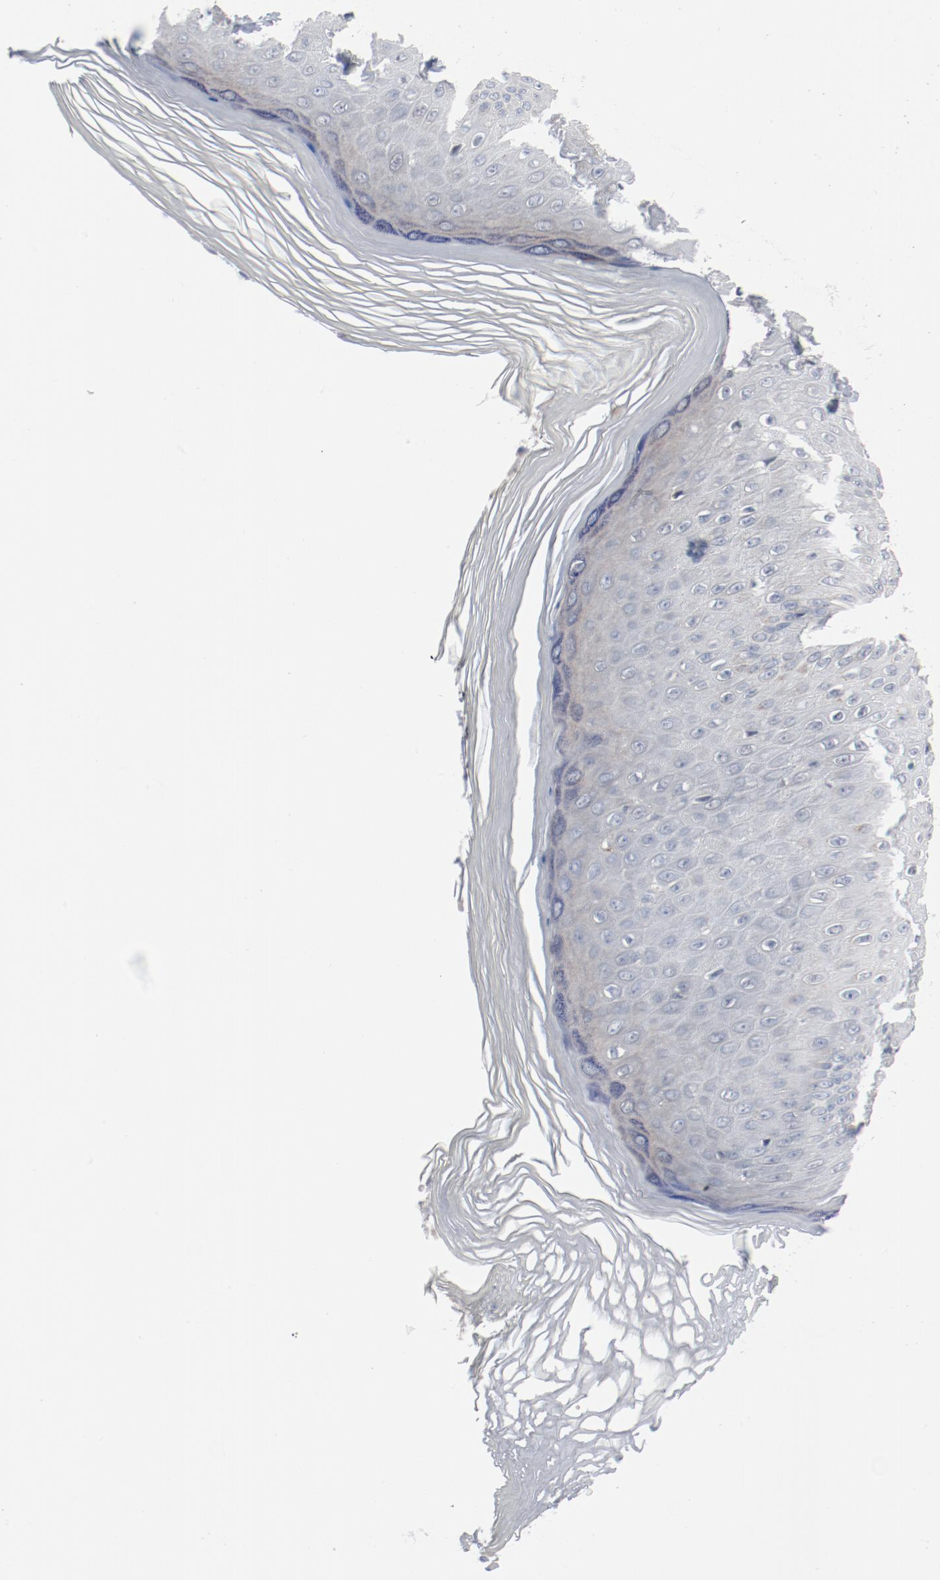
{"staining": {"intensity": "weak", "quantity": "<25%", "location": "nuclear"}, "tissue": "skin", "cell_type": "Epidermal cells", "image_type": "normal", "snomed": [{"axis": "morphology", "description": "Normal tissue, NOS"}, {"axis": "morphology", "description": "Inflammation, NOS"}, {"axis": "topography", "description": "Soft tissue"}, {"axis": "topography", "description": "Anal"}], "caption": "Immunohistochemical staining of unremarkable human skin shows no significant expression in epidermal cells.", "gene": "ENSG00000285708", "patient": {"sex": "female", "age": 15}}